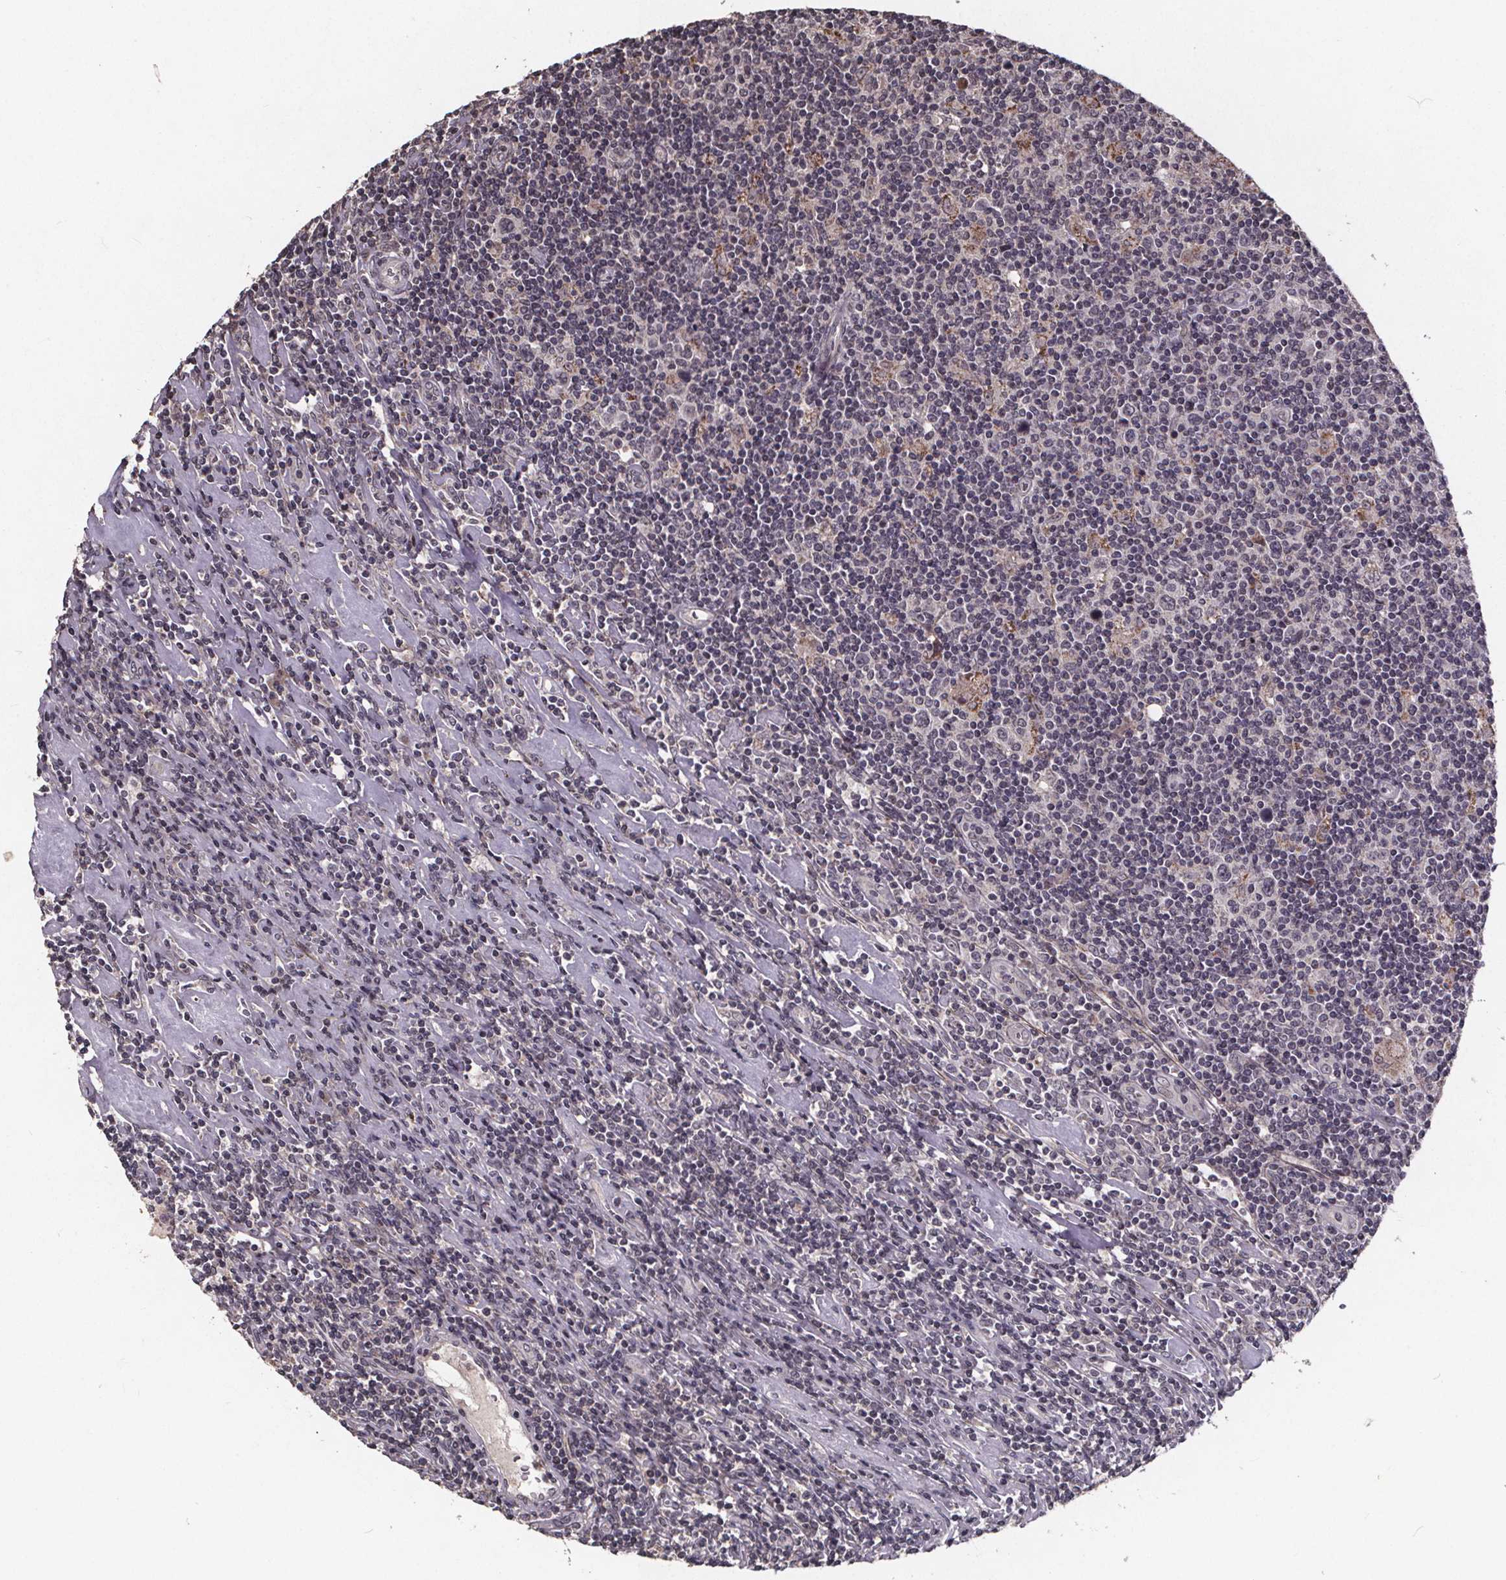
{"staining": {"intensity": "negative", "quantity": "none", "location": "none"}, "tissue": "lymphoma", "cell_type": "Tumor cells", "image_type": "cancer", "snomed": [{"axis": "morphology", "description": "Hodgkin's disease, NOS"}, {"axis": "topography", "description": "Lymph node"}], "caption": "IHC image of lymphoma stained for a protein (brown), which shows no positivity in tumor cells.", "gene": "GPX3", "patient": {"sex": "male", "age": 40}}